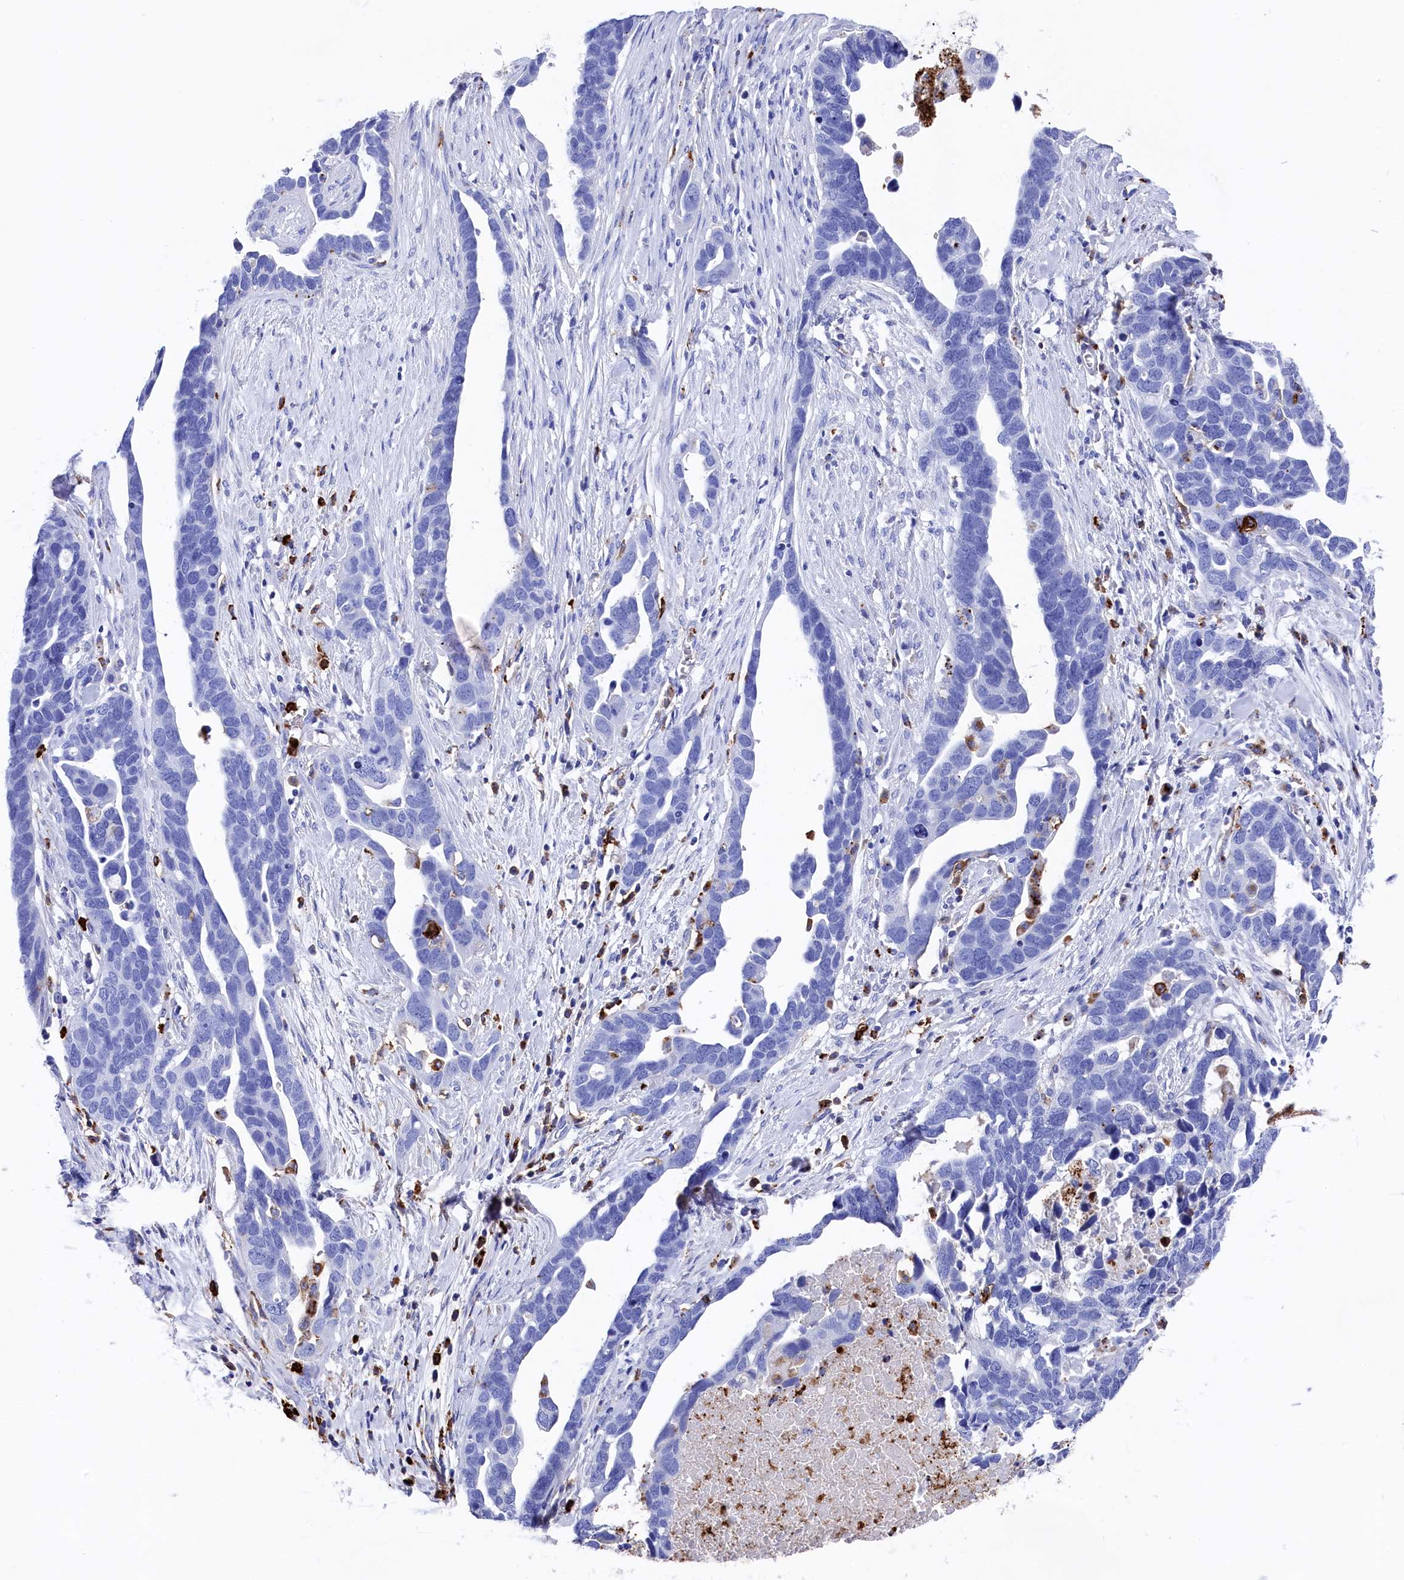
{"staining": {"intensity": "negative", "quantity": "none", "location": "none"}, "tissue": "ovarian cancer", "cell_type": "Tumor cells", "image_type": "cancer", "snomed": [{"axis": "morphology", "description": "Cystadenocarcinoma, serous, NOS"}, {"axis": "topography", "description": "Ovary"}], "caption": "Tumor cells are negative for brown protein staining in ovarian serous cystadenocarcinoma.", "gene": "PLAC8", "patient": {"sex": "female", "age": 54}}